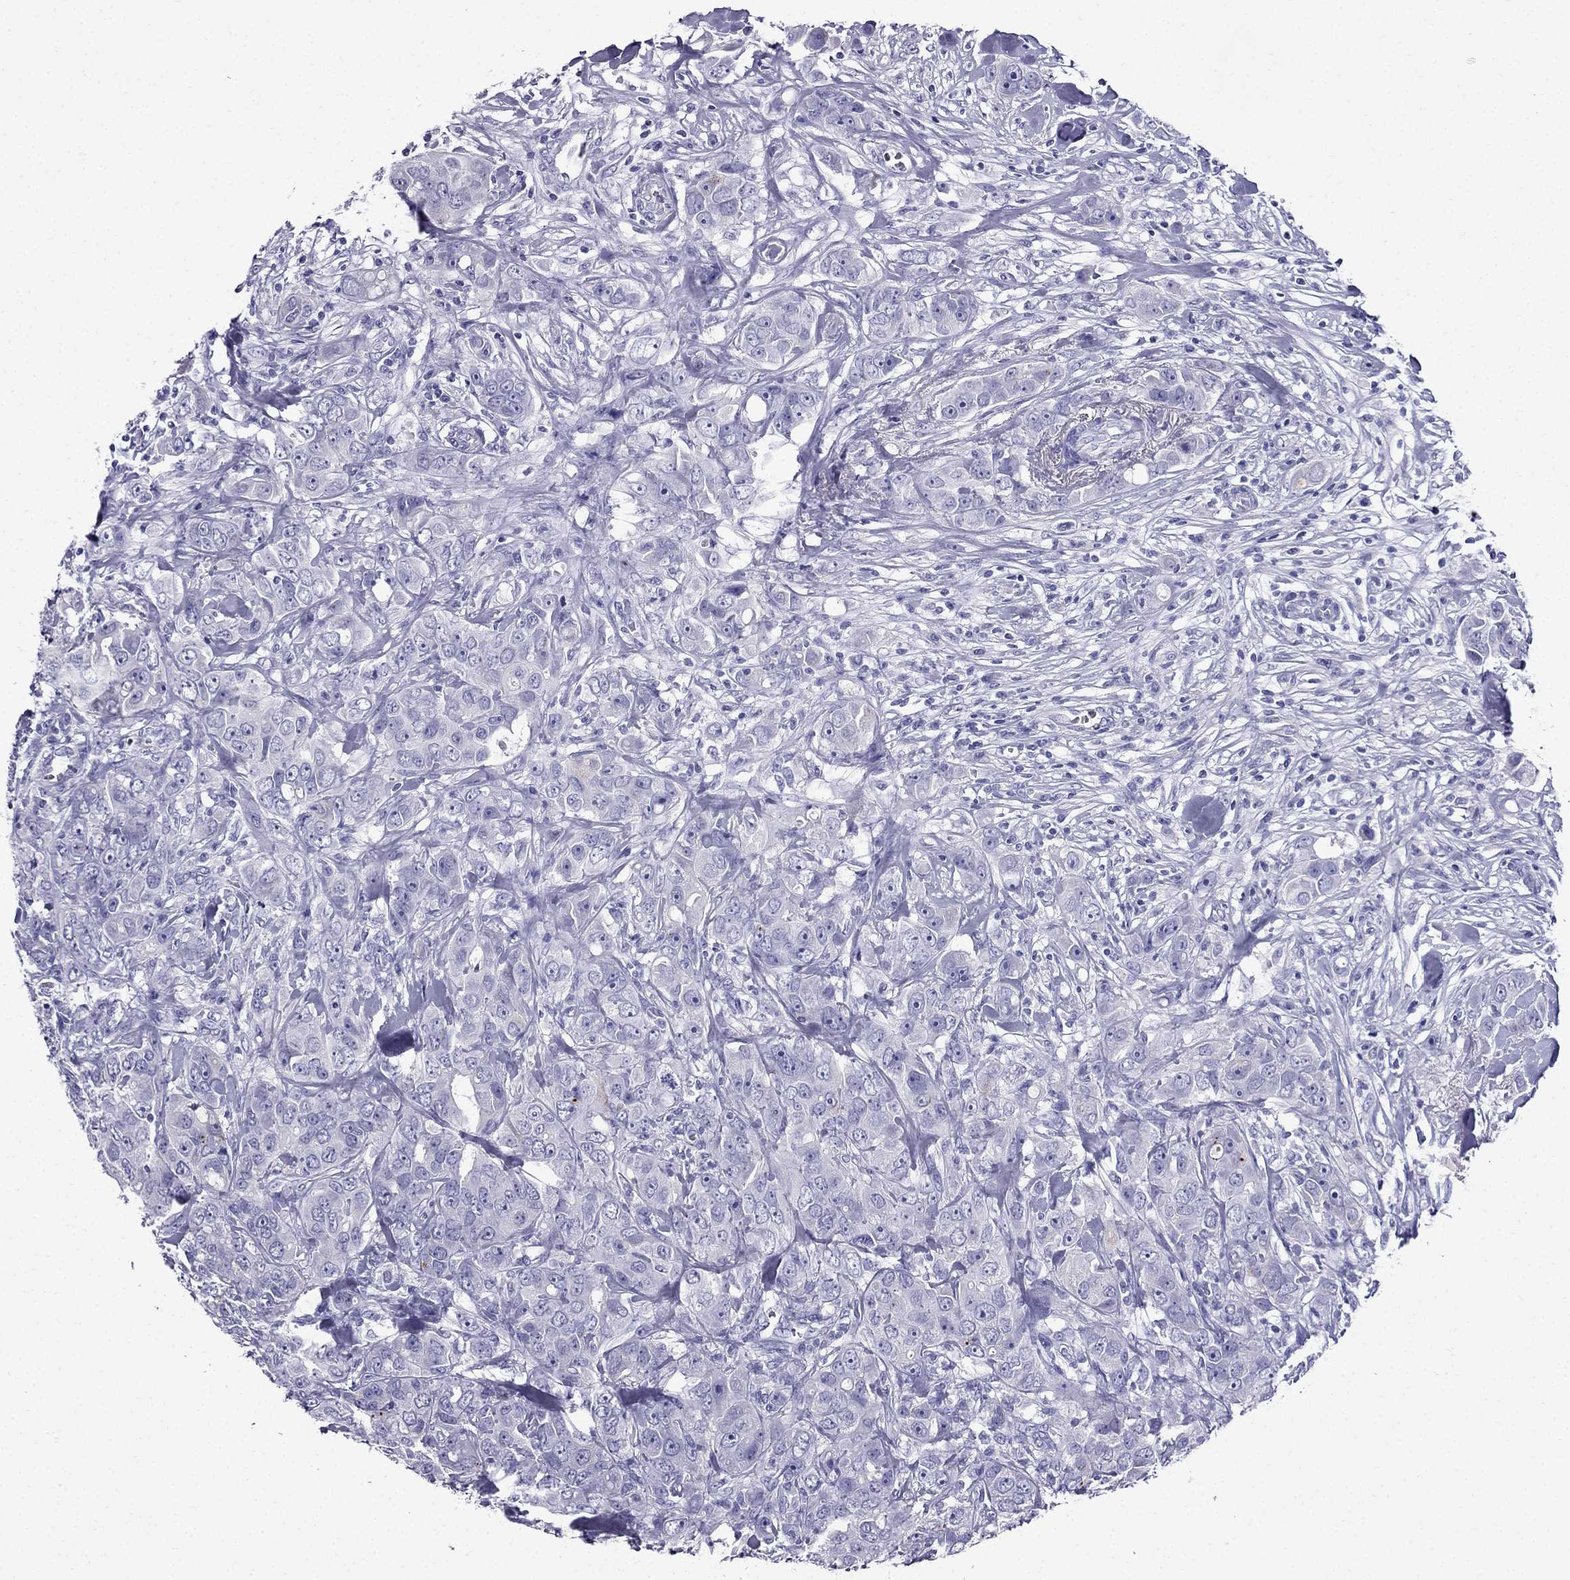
{"staining": {"intensity": "negative", "quantity": "none", "location": "none"}, "tissue": "breast cancer", "cell_type": "Tumor cells", "image_type": "cancer", "snomed": [{"axis": "morphology", "description": "Duct carcinoma"}, {"axis": "topography", "description": "Breast"}], "caption": "This is a histopathology image of IHC staining of breast cancer (infiltrating ductal carcinoma), which shows no positivity in tumor cells.", "gene": "ERC2", "patient": {"sex": "female", "age": 43}}